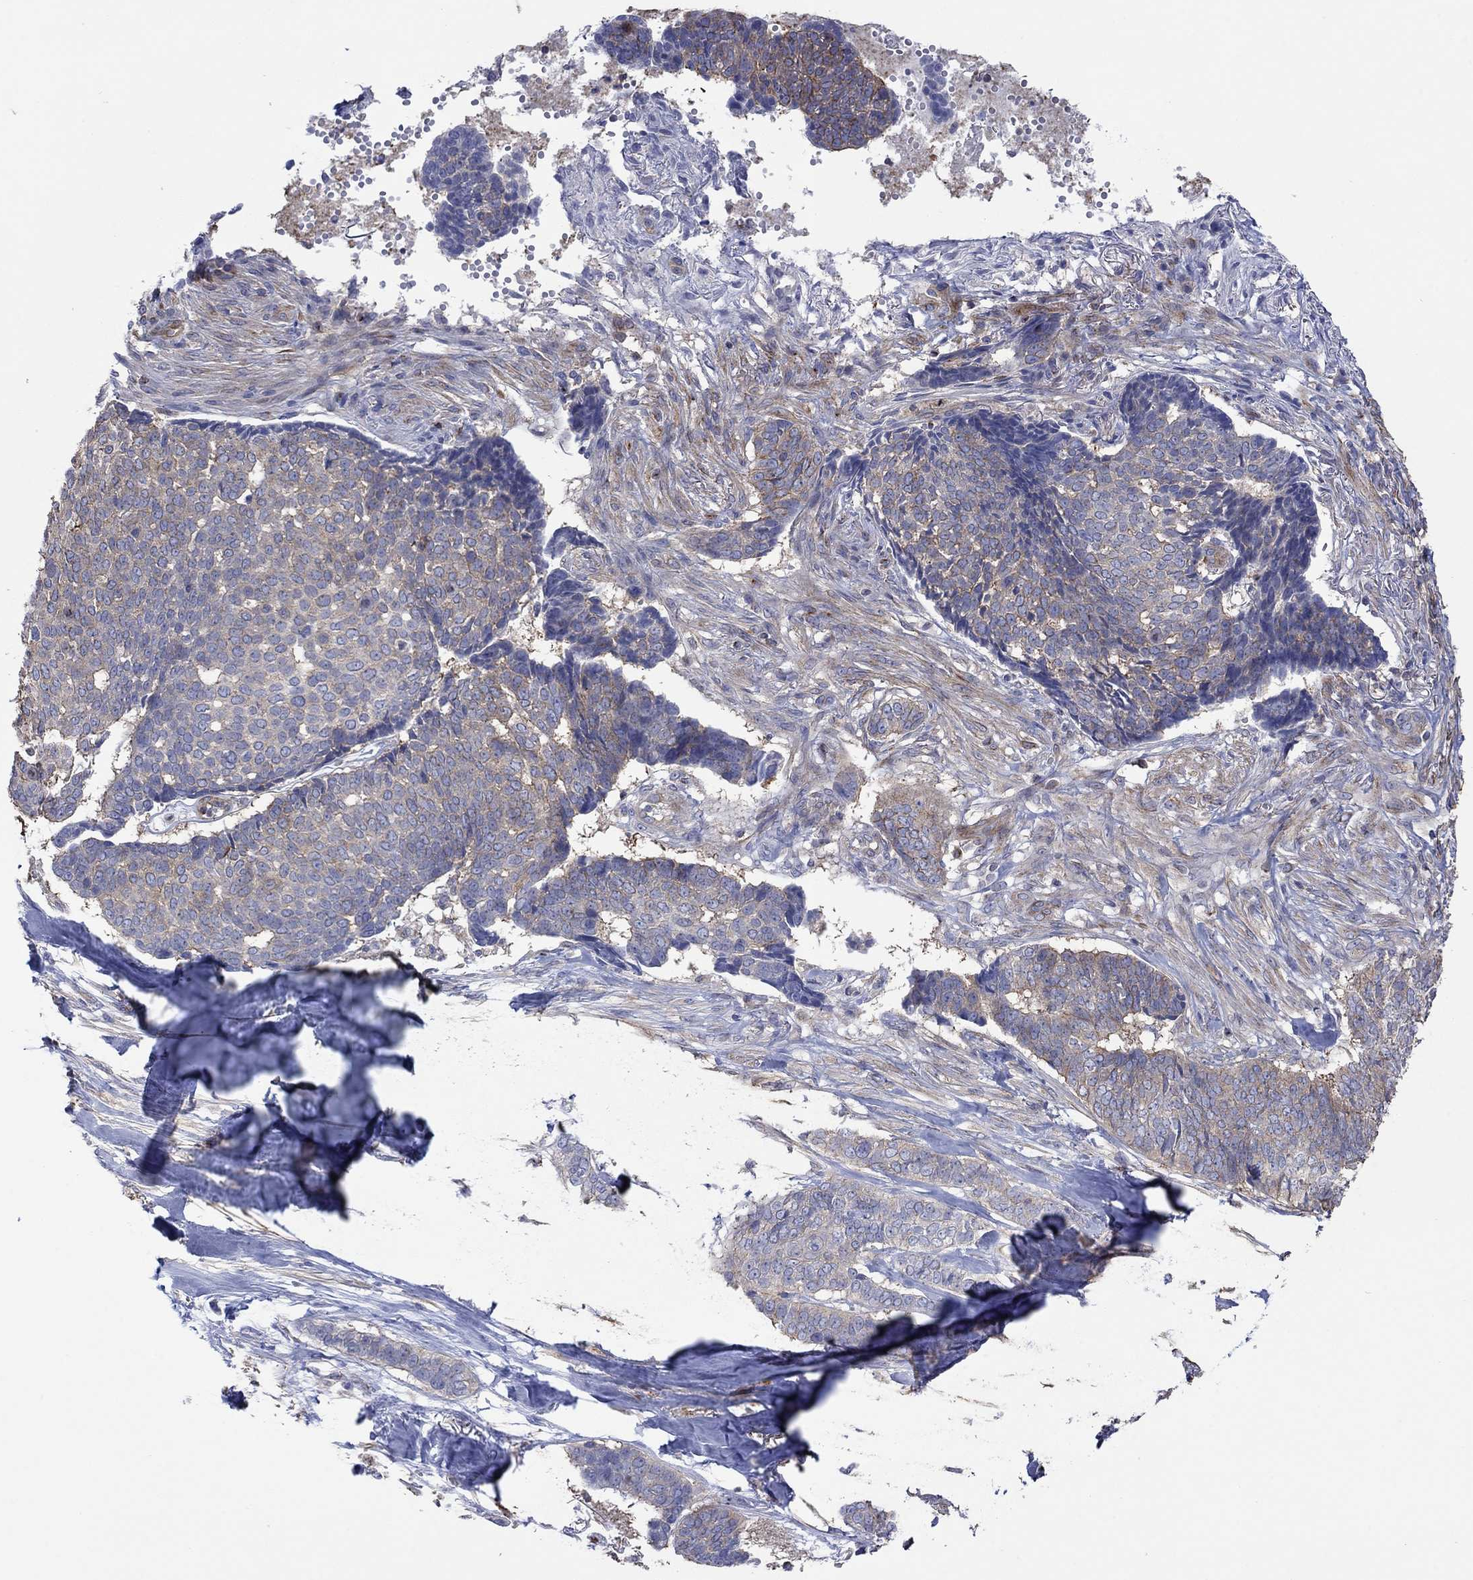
{"staining": {"intensity": "weak", "quantity": "25%-75%", "location": "cytoplasmic/membranous"}, "tissue": "skin cancer", "cell_type": "Tumor cells", "image_type": "cancer", "snomed": [{"axis": "morphology", "description": "Basal cell carcinoma"}, {"axis": "topography", "description": "Skin"}], "caption": "IHC staining of skin basal cell carcinoma, which shows low levels of weak cytoplasmic/membranous positivity in about 25%-75% of tumor cells indicating weak cytoplasmic/membranous protein staining. The staining was performed using DAB (3,3'-diaminobenzidine) (brown) for protein detection and nuclei were counterstained in hematoxylin (blue).", "gene": "TPRN", "patient": {"sex": "male", "age": 86}}